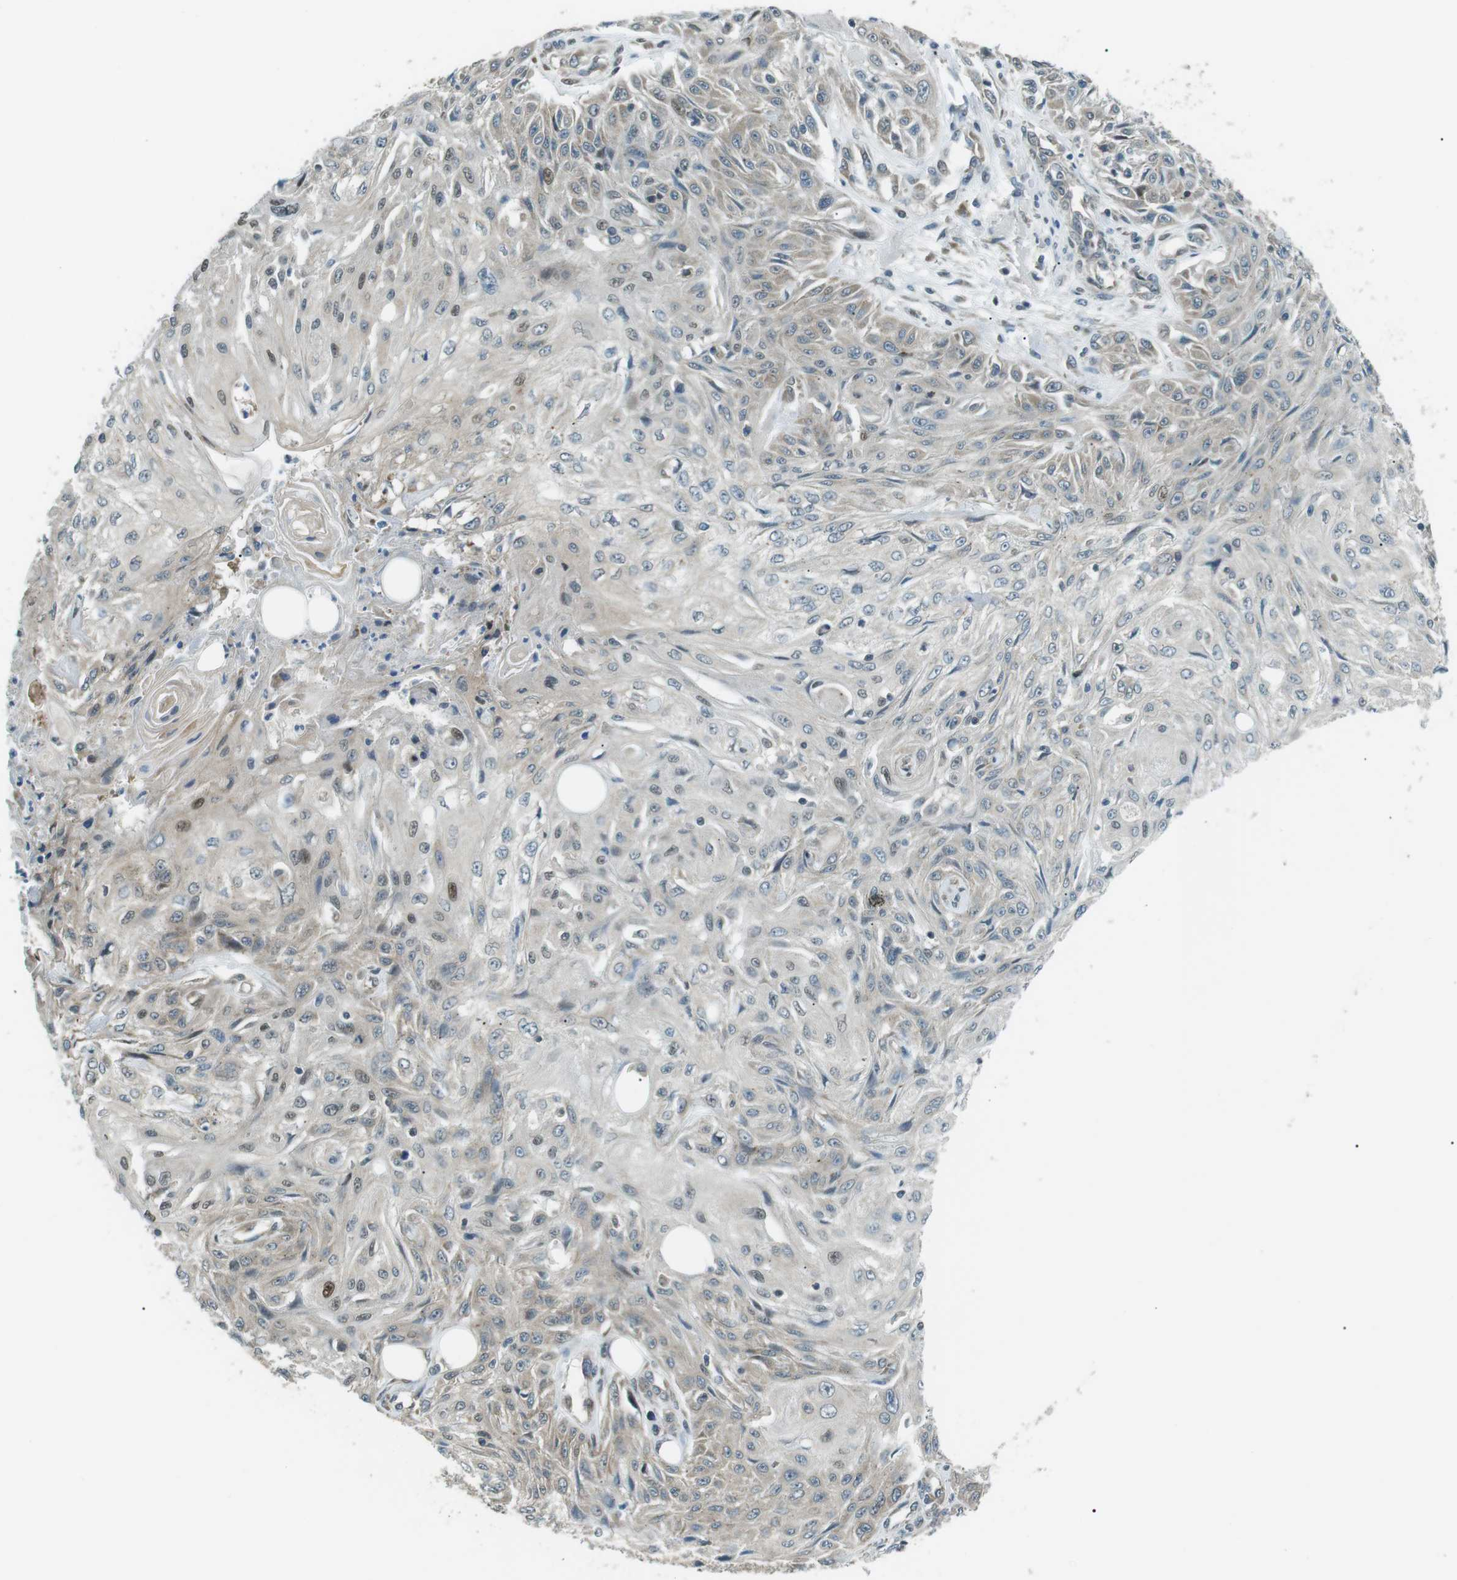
{"staining": {"intensity": "weak", "quantity": "25%-75%", "location": "cytoplasmic/membranous,nuclear"}, "tissue": "skin cancer", "cell_type": "Tumor cells", "image_type": "cancer", "snomed": [{"axis": "morphology", "description": "Squamous cell carcinoma, NOS"}, {"axis": "topography", "description": "Skin"}], "caption": "The histopathology image reveals a brown stain indicating the presence of a protein in the cytoplasmic/membranous and nuclear of tumor cells in skin squamous cell carcinoma.", "gene": "TMEM74", "patient": {"sex": "male", "age": 75}}